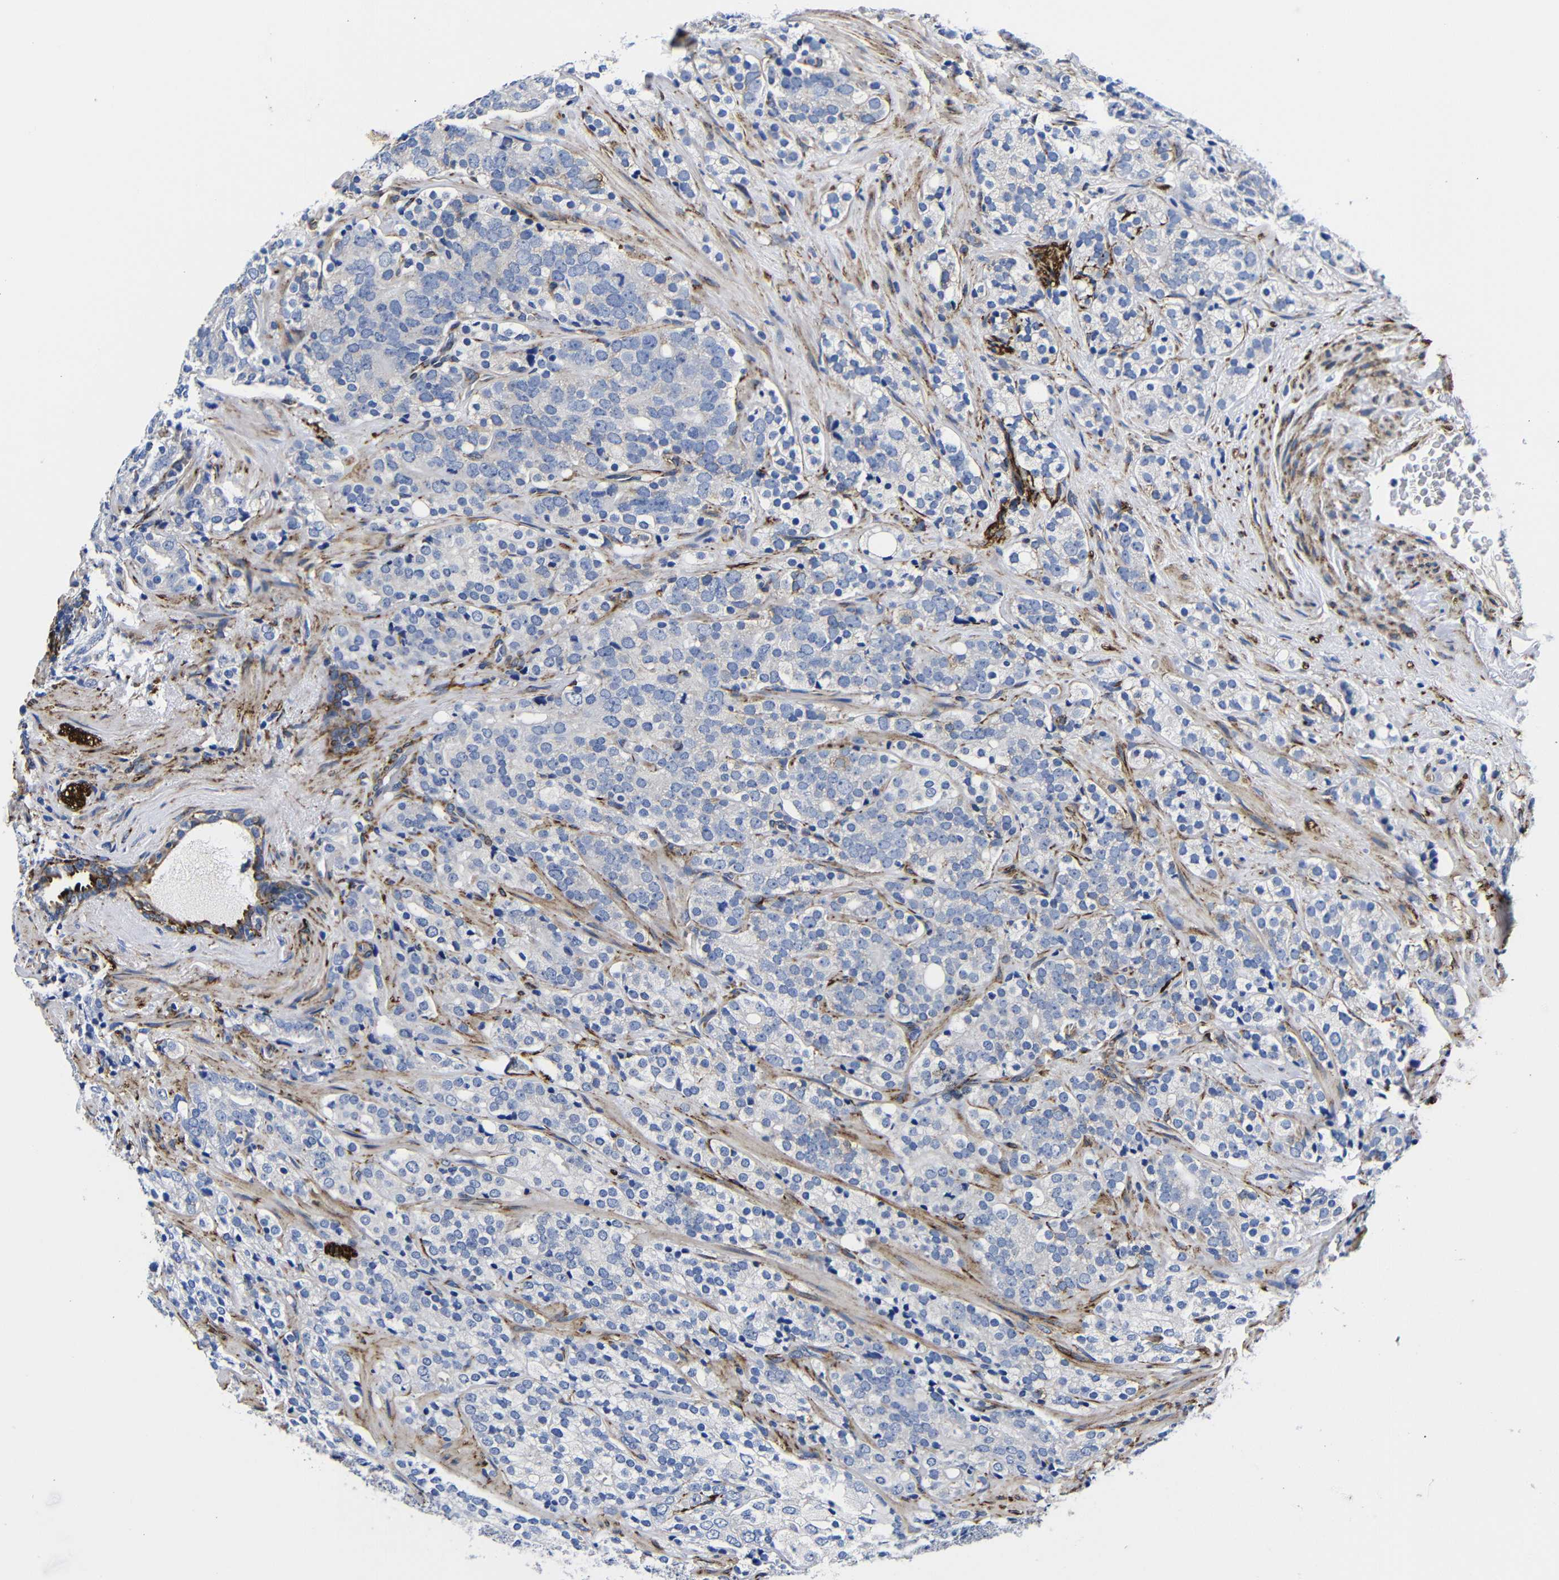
{"staining": {"intensity": "negative", "quantity": "none", "location": "none"}, "tissue": "prostate cancer", "cell_type": "Tumor cells", "image_type": "cancer", "snomed": [{"axis": "morphology", "description": "Adenocarcinoma, High grade"}, {"axis": "topography", "description": "Prostate"}], "caption": "The image demonstrates no significant staining in tumor cells of prostate adenocarcinoma (high-grade).", "gene": "LRIG1", "patient": {"sex": "male", "age": 71}}